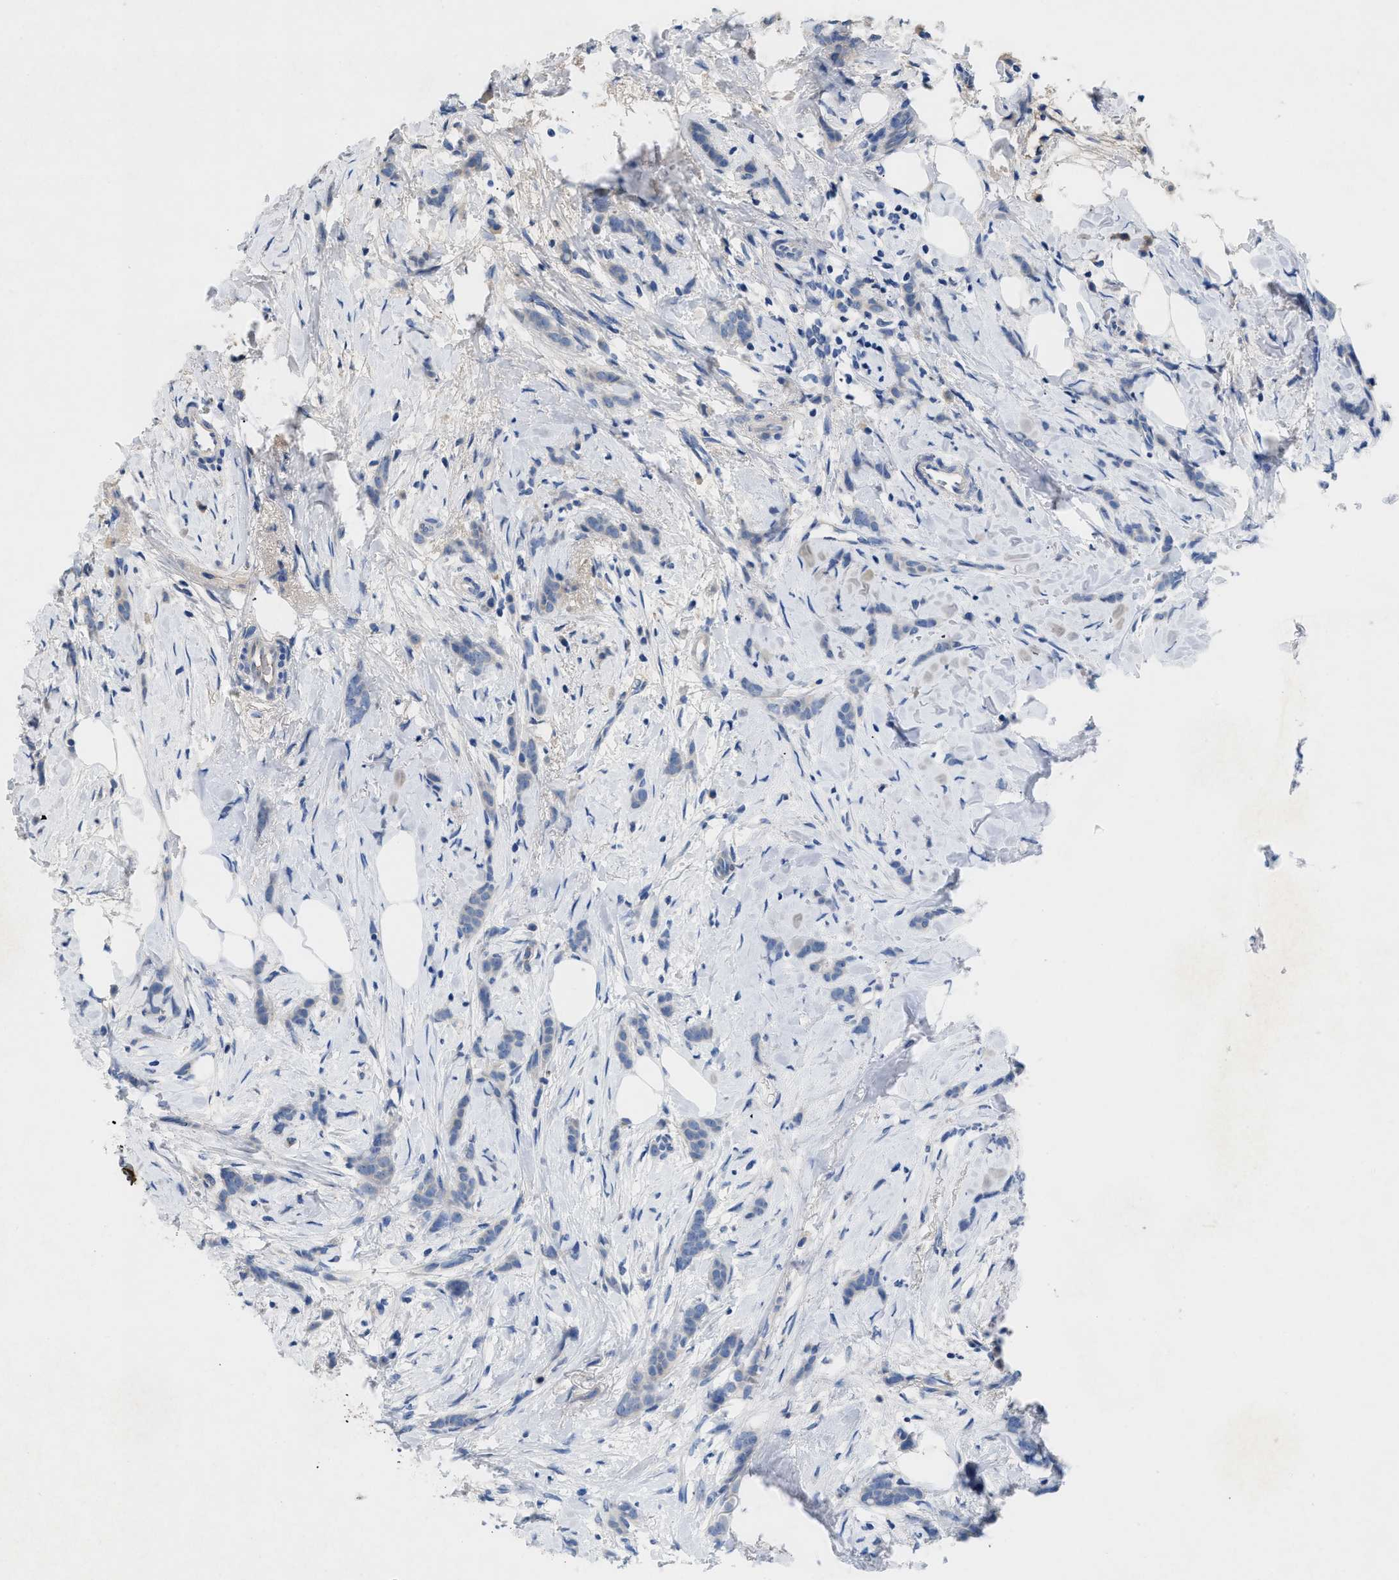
{"staining": {"intensity": "negative", "quantity": "none", "location": "none"}, "tissue": "breast cancer", "cell_type": "Tumor cells", "image_type": "cancer", "snomed": [{"axis": "morphology", "description": "Lobular carcinoma, in situ"}, {"axis": "morphology", "description": "Lobular carcinoma"}, {"axis": "topography", "description": "Breast"}], "caption": "DAB (3,3'-diaminobenzidine) immunohistochemical staining of human breast cancer demonstrates no significant staining in tumor cells.", "gene": "VPS4A", "patient": {"sex": "female", "age": 41}}